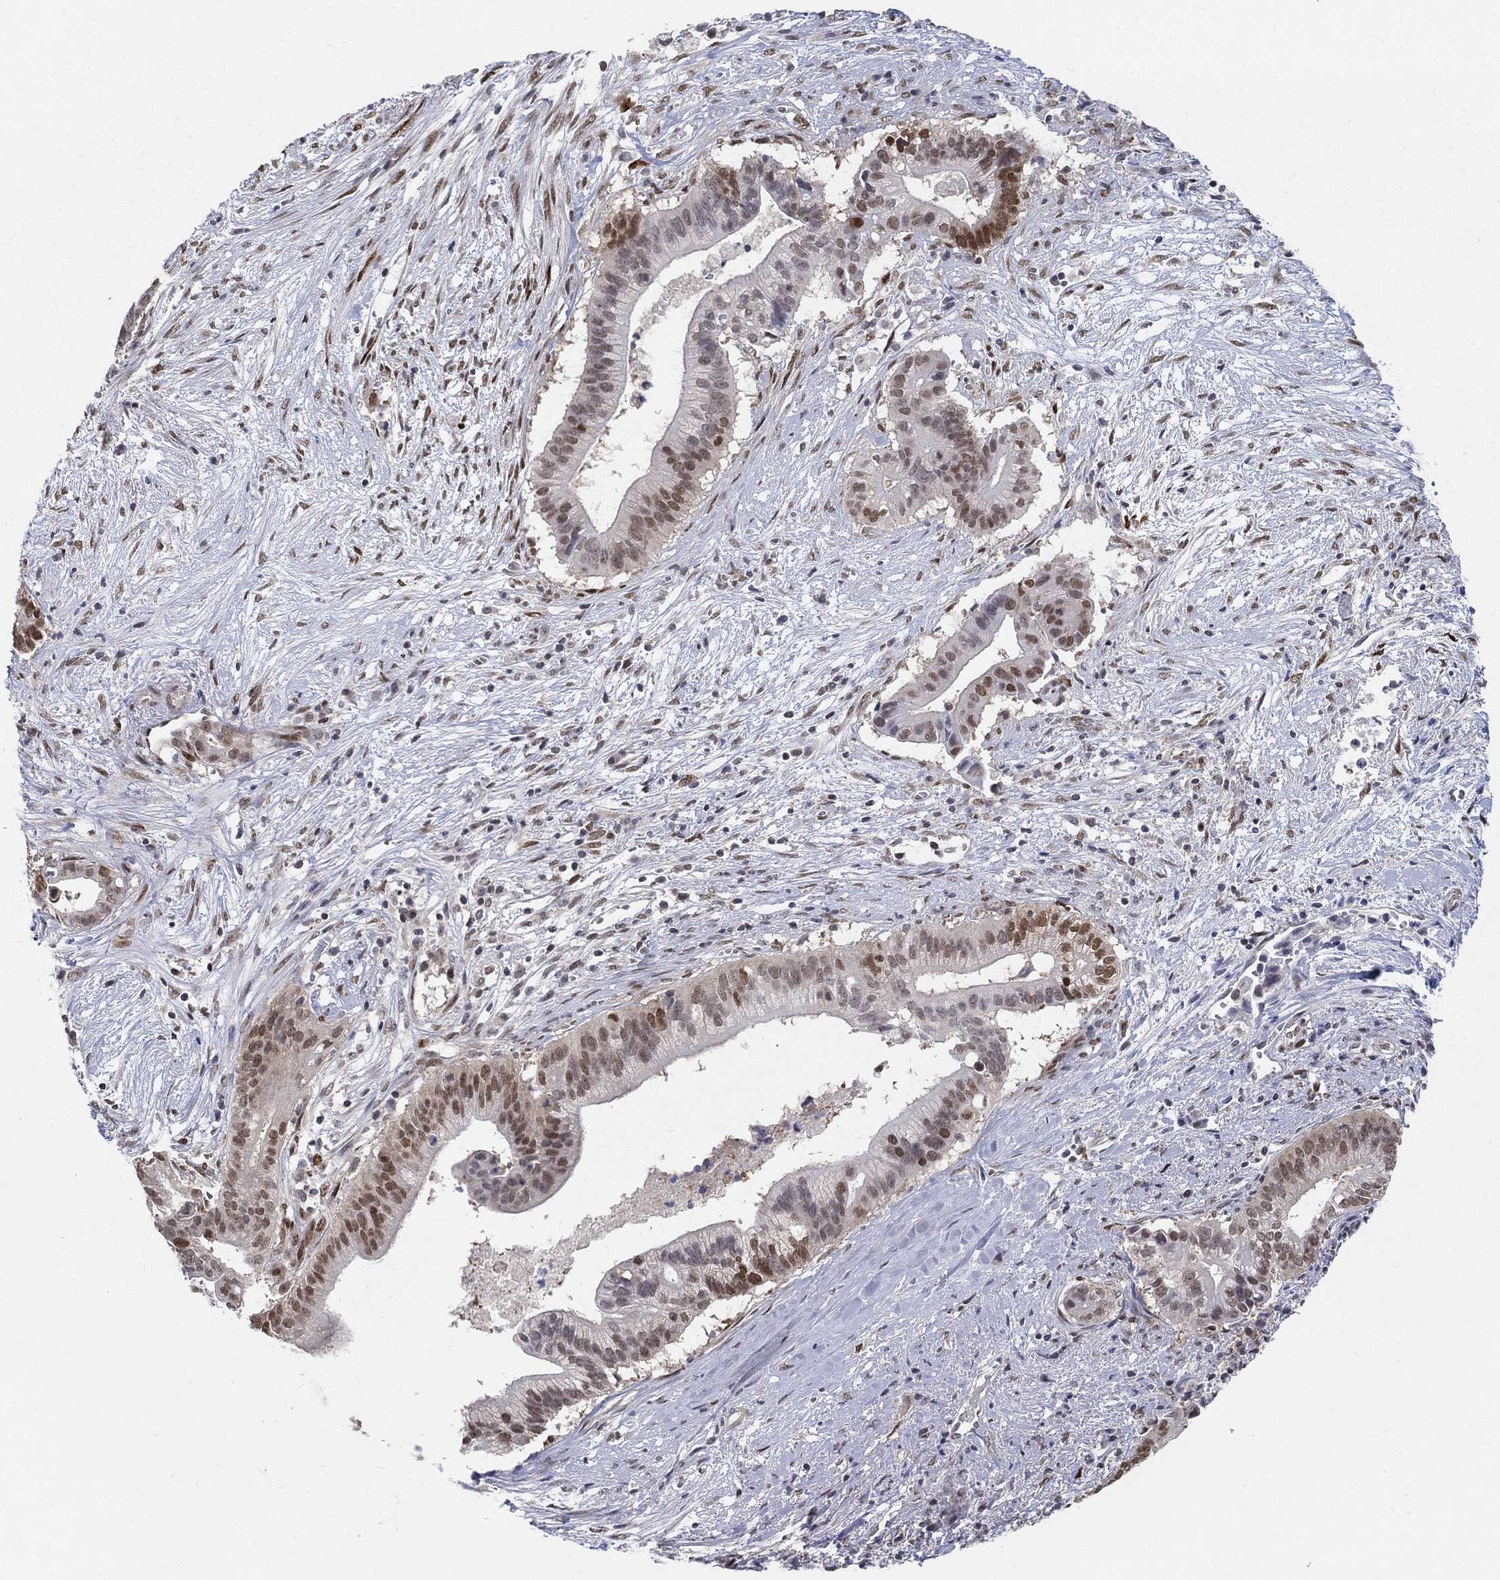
{"staining": {"intensity": "strong", "quantity": "25%-75%", "location": "nuclear"}, "tissue": "pancreatic cancer", "cell_type": "Tumor cells", "image_type": "cancer", "snomed": [{"axis": "morphology", "description": "Adenocarcinoma, NOS"}, {"axis": "topography", "description": "Pancreas"}], "caption": "Approximately 25%-75% of tumor cells in human pancreatic cancer show strong nuclear protein expression as visualized by brown immunohistochemical staining.", "gene": "CENPE", "patient": {"sex": "male", "age": 61}}